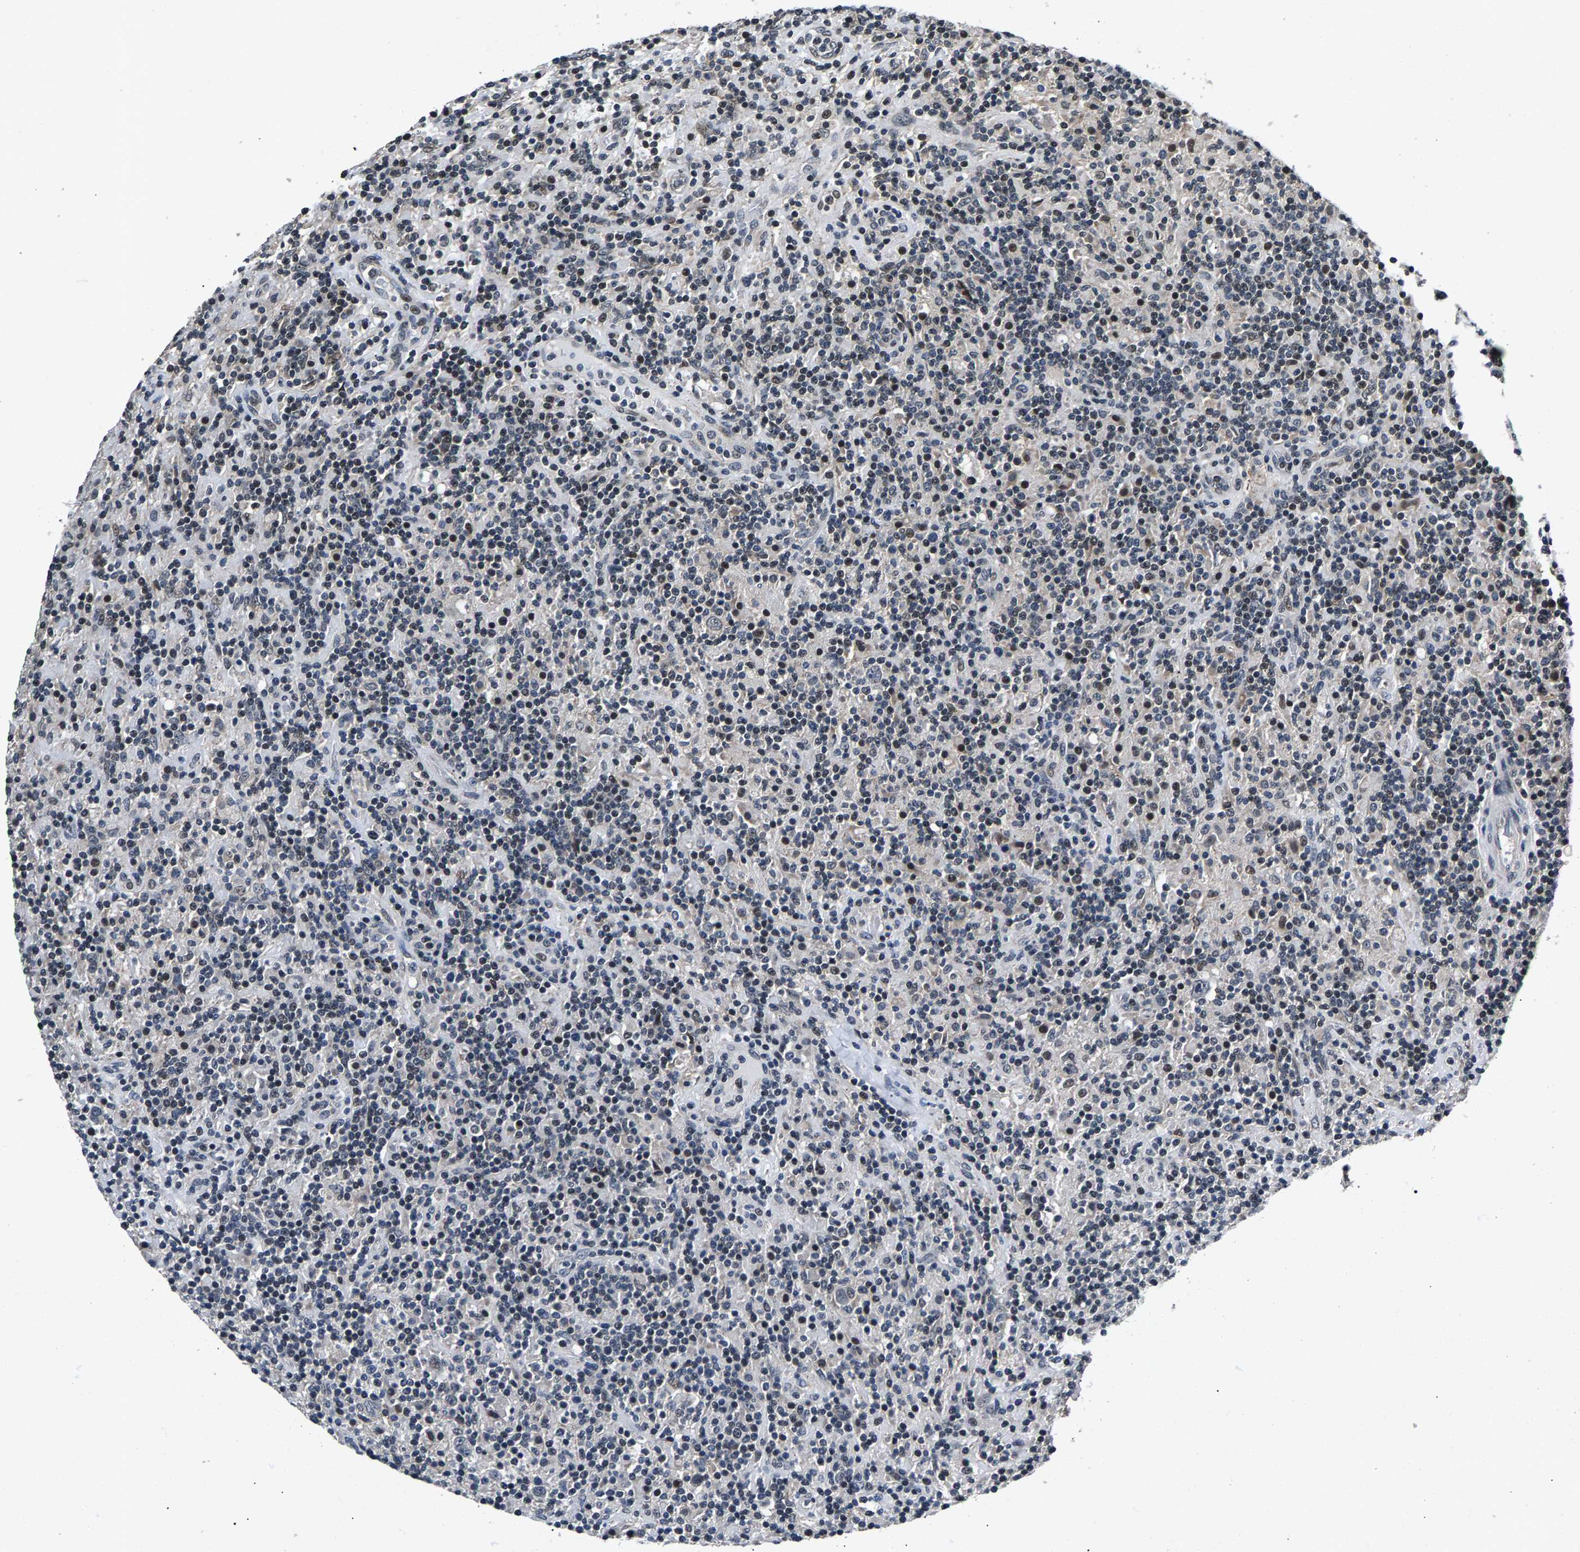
{"staining": {"intensity": "negative", "quantity": "none", "location": "none"}, "tissue": "lymphoma", "cell_type": "Tumor cells", "image_type": "cancer", "snomed": [{"axis": "morphology", "description": "Hodgkin's disease, NOS"}, {"axis": "topography", "description": "Lymph node"}], "caption": "High power microscopy photomicrograph of an immunohistochemistry micrograph of lymphoma, revealing no significant positivity in tumor cells.", "gene": "RBM33", "patient": {"sex": "male", "age": 70}}